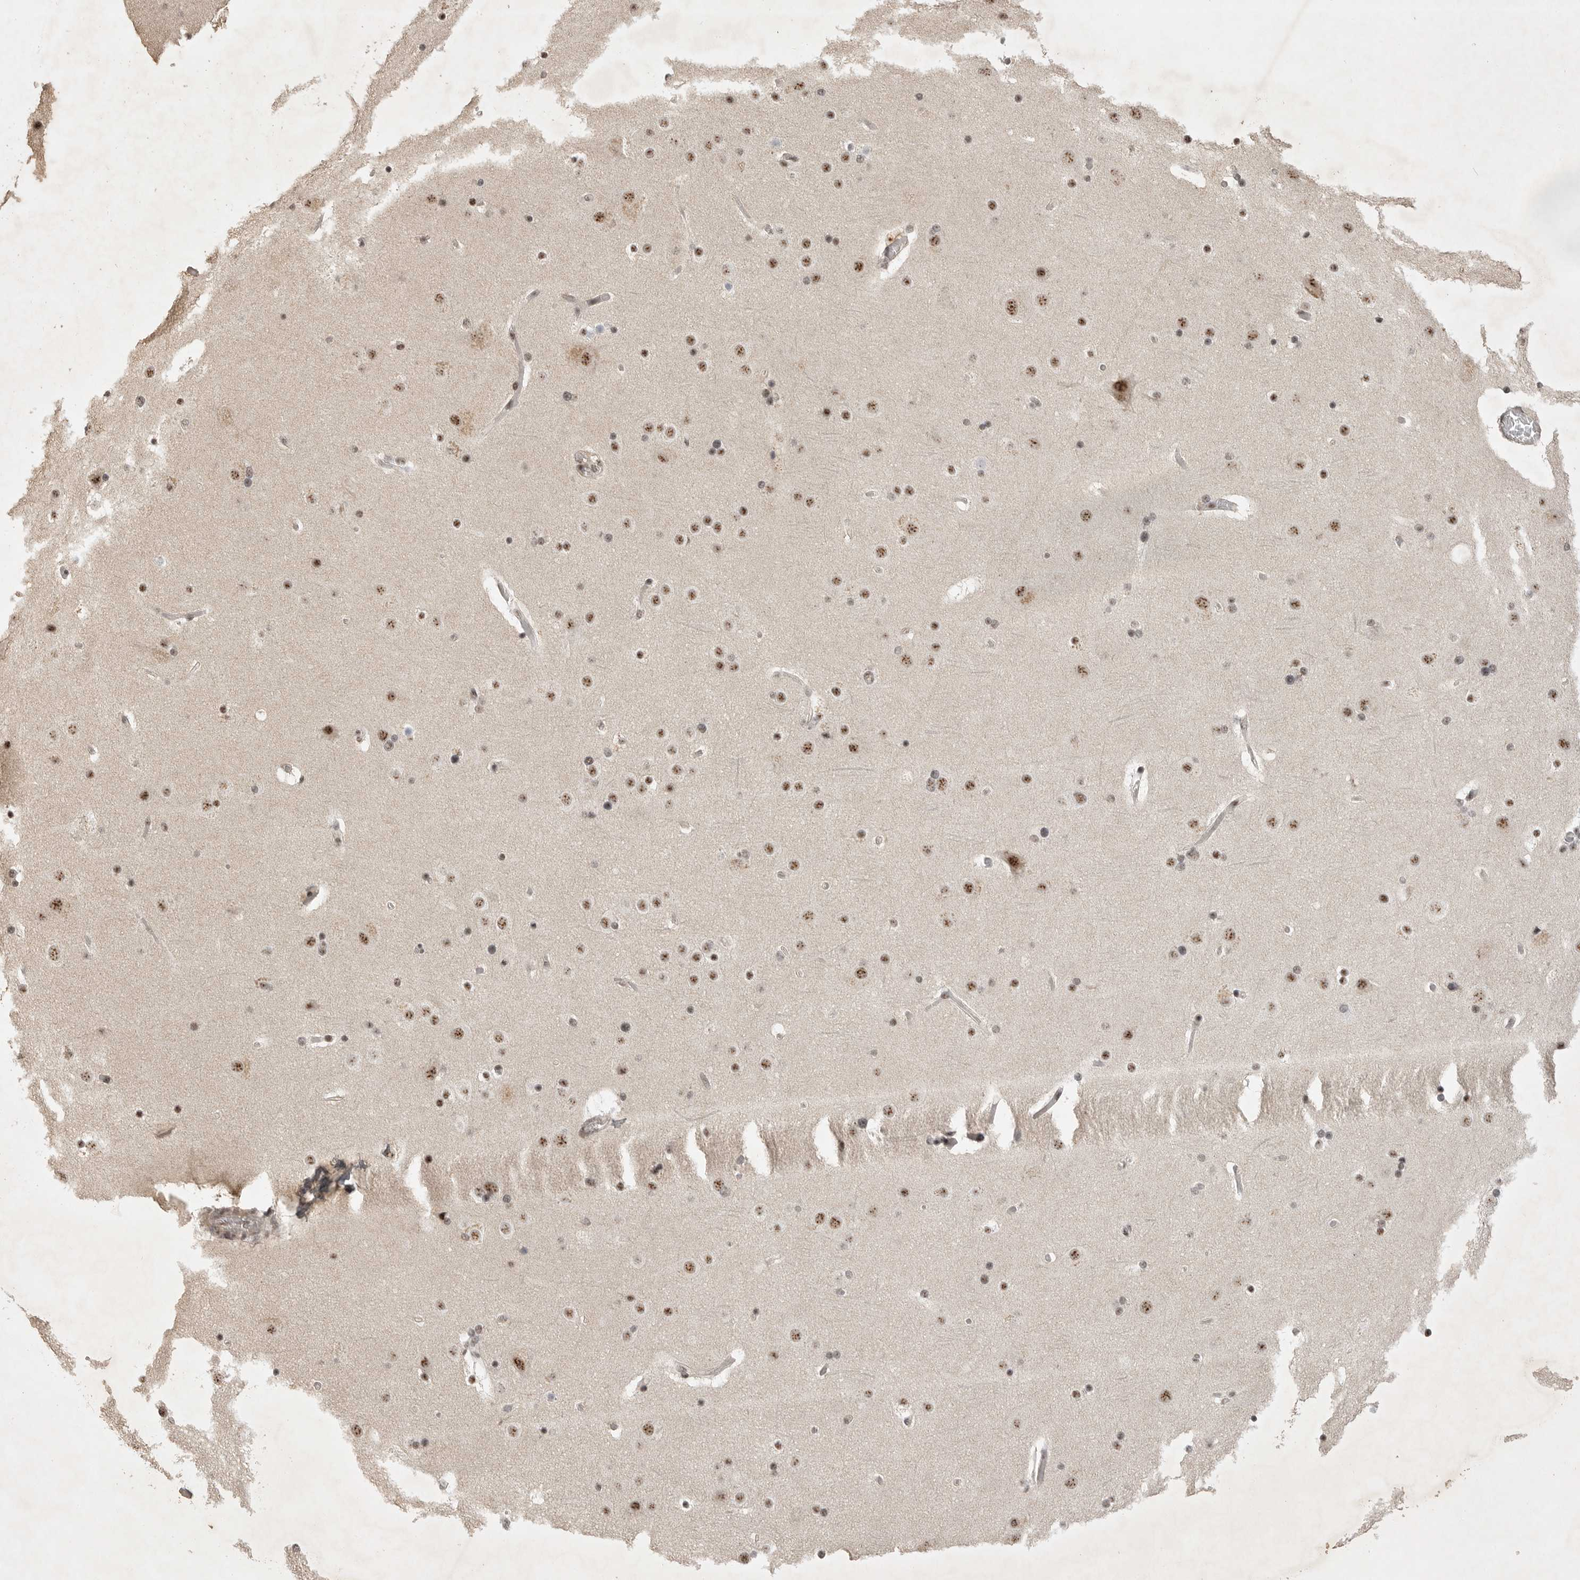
{"staining": {"intensity": "moderate", "quantity": "25%-75%", "location": "nuclear"}, "tissue": "cerebral cortex", "cell_type": "Endothelial cells", "image_type": "normal", "snomed": [{"axis": "morphology", "description": "Normal tissue, NOS"}, {"axis": "topography", "description": "Cerebral cortex"}], "caption": "Protein analysis of unremarkable cerebral cortex displays moderate nuclear positivity in about 25%-75% of endothelial cells.", "gene": "POMP", "patient": {"sex": "male", "age": 57}}